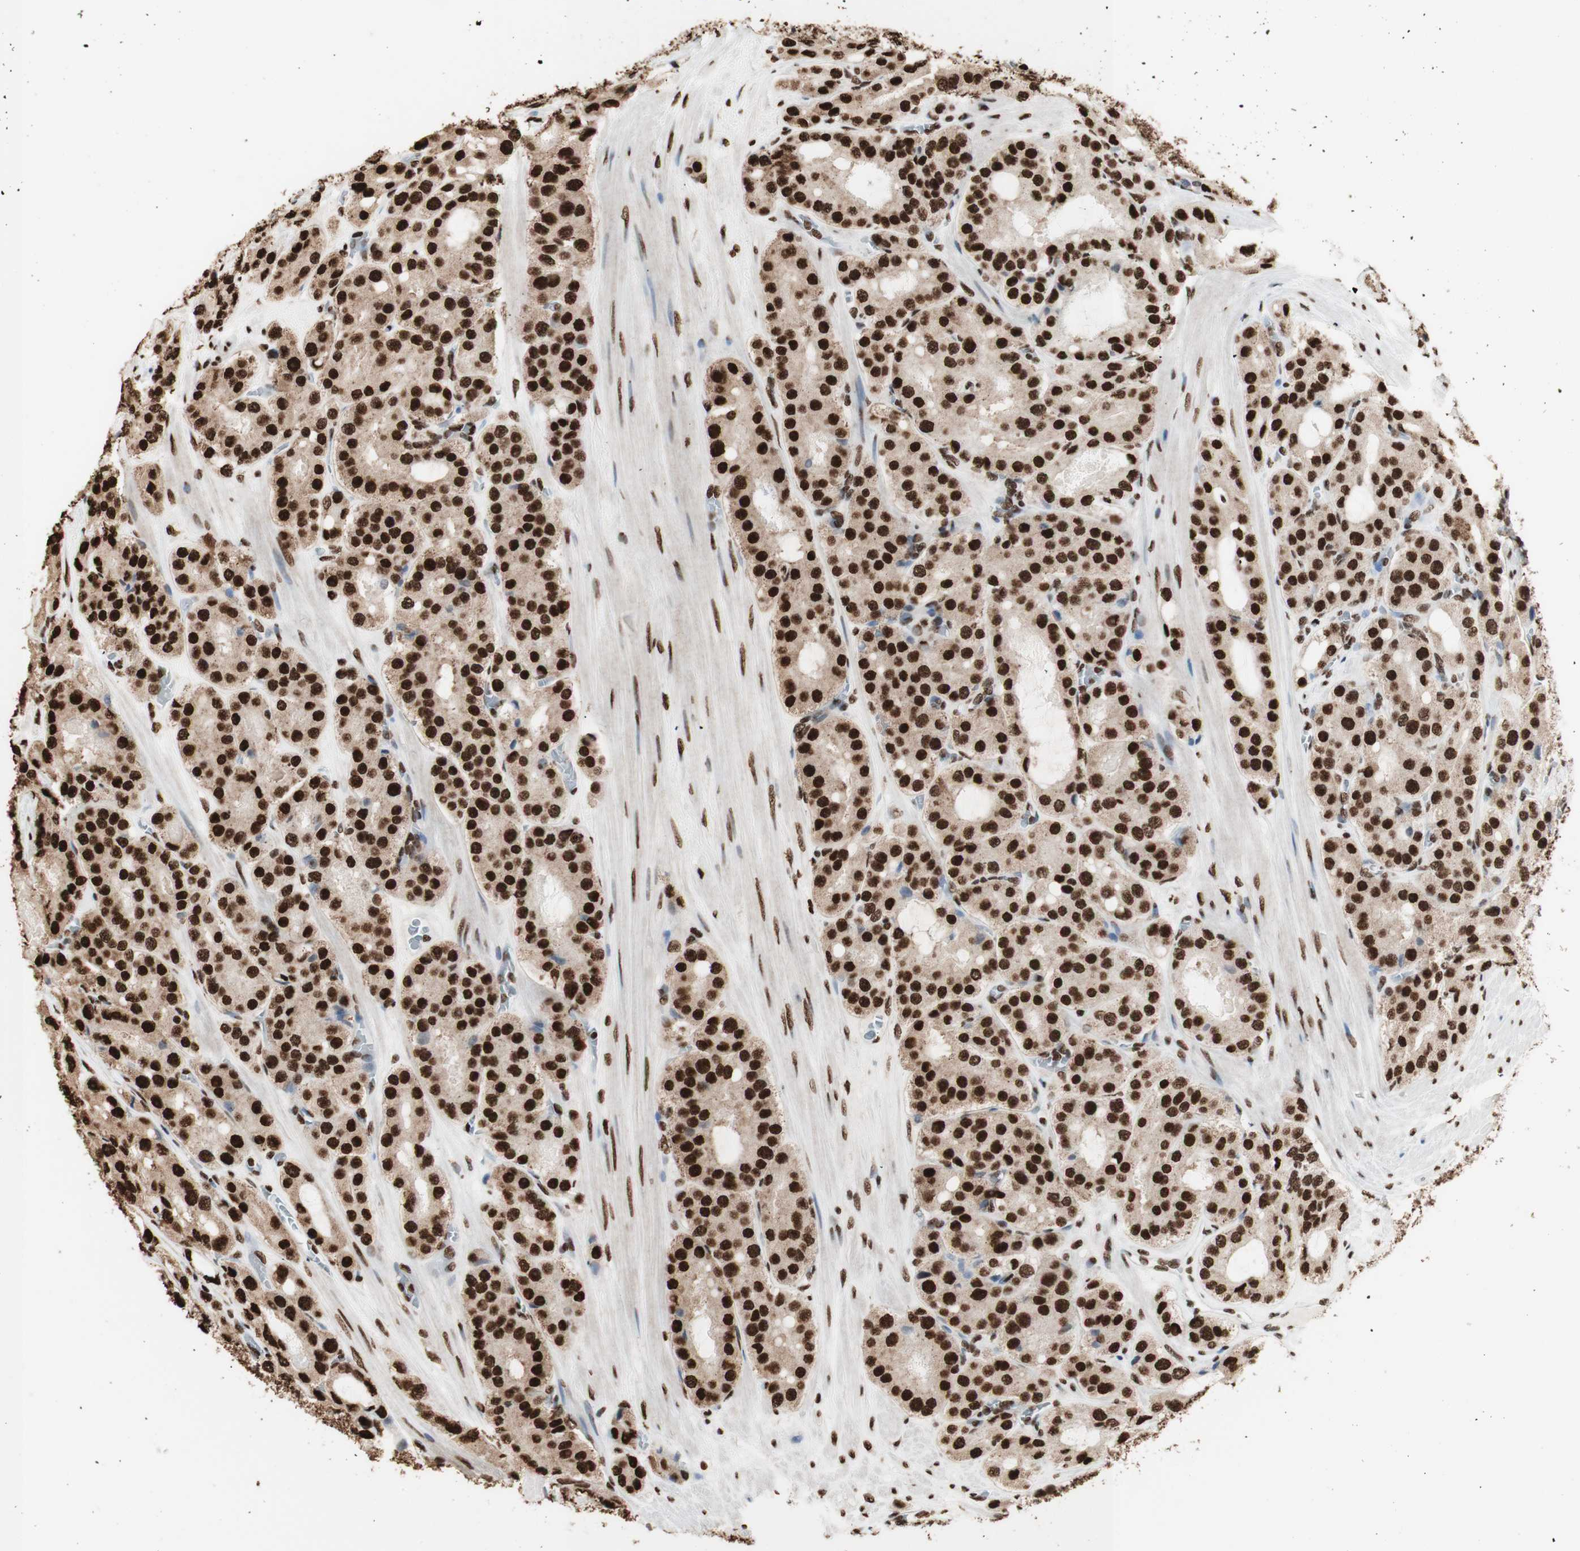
{"staining": {"intensity": "strong", "quantity": ">75%", "location": "cytoplasmic/membranous,nuclear"}, "tissue": "prostate cancer", "cell_type": "Tumor cells", "image_type": "cancer", "snomed": [{"axis": "morphology", "description": "Adenocarcinoma, High grade"}, {"axis": "topography", "description": "Prostate"}], "caption": "Immunohistochemical staining of prostate high-grade adenocarcinoma displays high levels of strong cytoplasmic/membranous and nuclear protein expression in about >75% of tumor cells. The staining was performed using DAB (3,3'-diaminobenzidine), with brown indicating positive protein expression. Nuclei are stained blue with hematoxylin.", "gene": "HNRNPA2B1", "patient": {"sex": "male", "age": 65}}